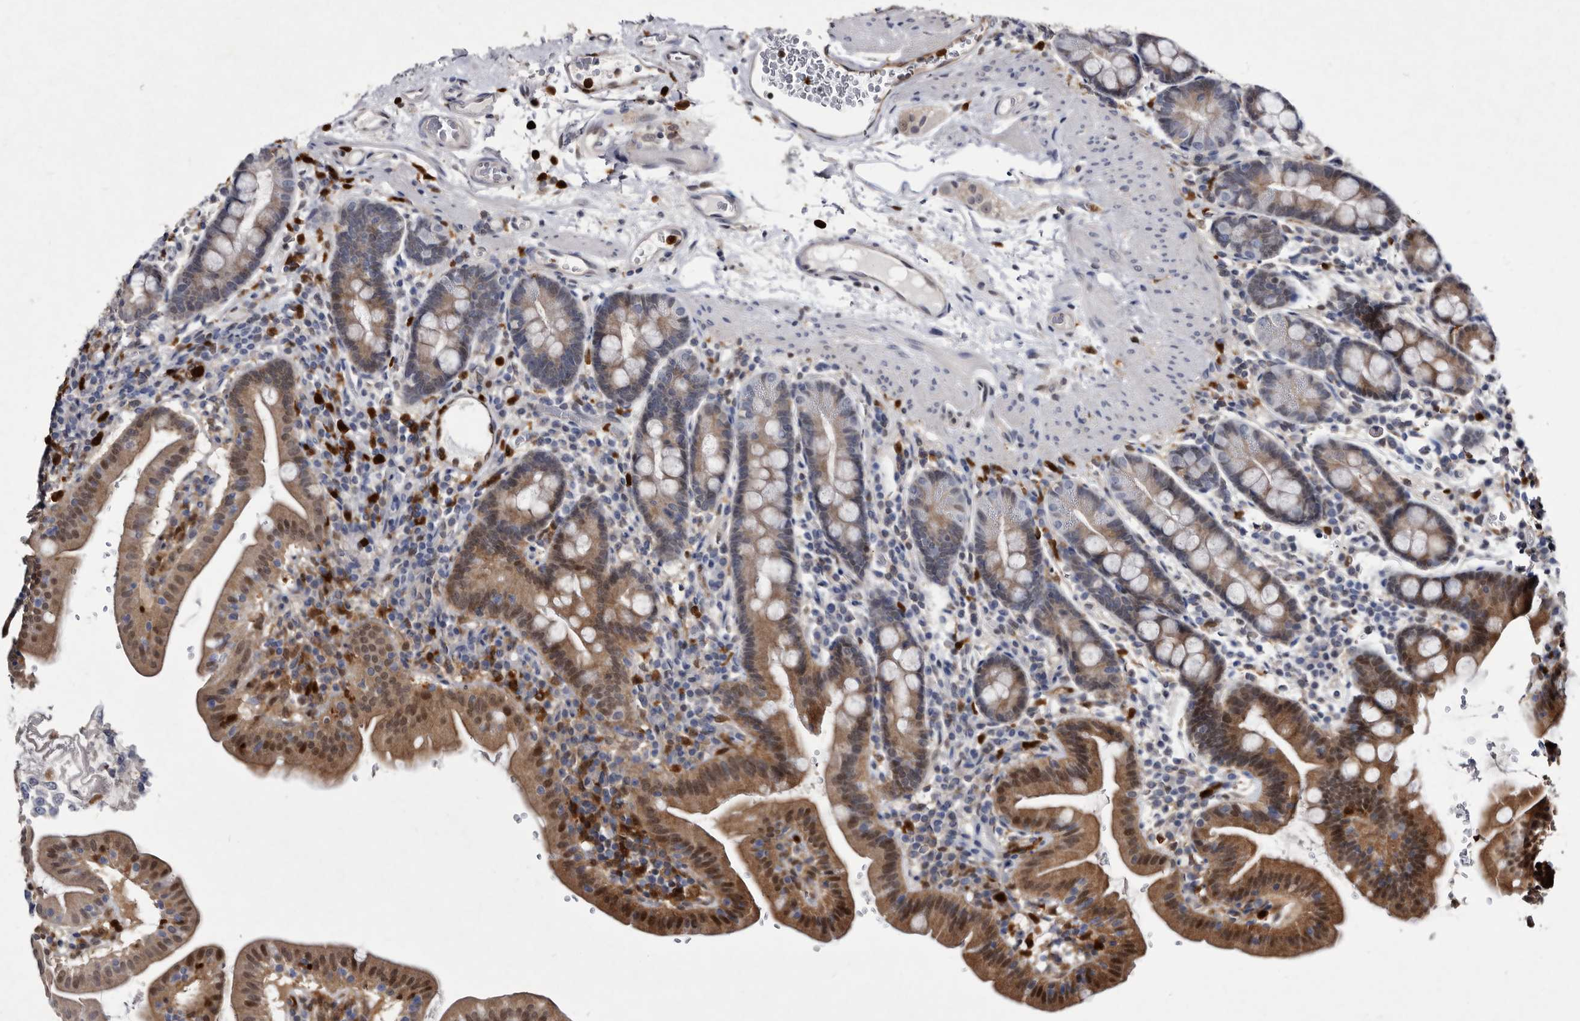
{"staining": {"intensity": "moderate", "quantity": "25%-75%", "location": "cytoplasmic/membranous,nuclear"}, "tissue": "duodenum", "cell_type": "Glandular cells", "image_type": "normal", "snomed": [{"axis": "morphology", "description": "Normal tissue, NOS"}, {"axis": "morphology", "description": "Adenocarcinoma, NOS"}, {"axis": "topography", "description": "Pancreas"}, {"axis": "topography", "description": "Duodenum"}], "caption": "High-magnification brightfield microscopy of unremarkable duodenum stained with DAB (brown) and counterstained with hematoxylin (blue). glandular cells exhibit moderate cytoplasmic/membranous,nuclear staining is appreciated in approximately25%-75% of cells. The protein of interest is shown in brown color, while the nuclei are stained blue.", "gene": "SERPINB8", "patient": {"sex": "male", "age": 50}}